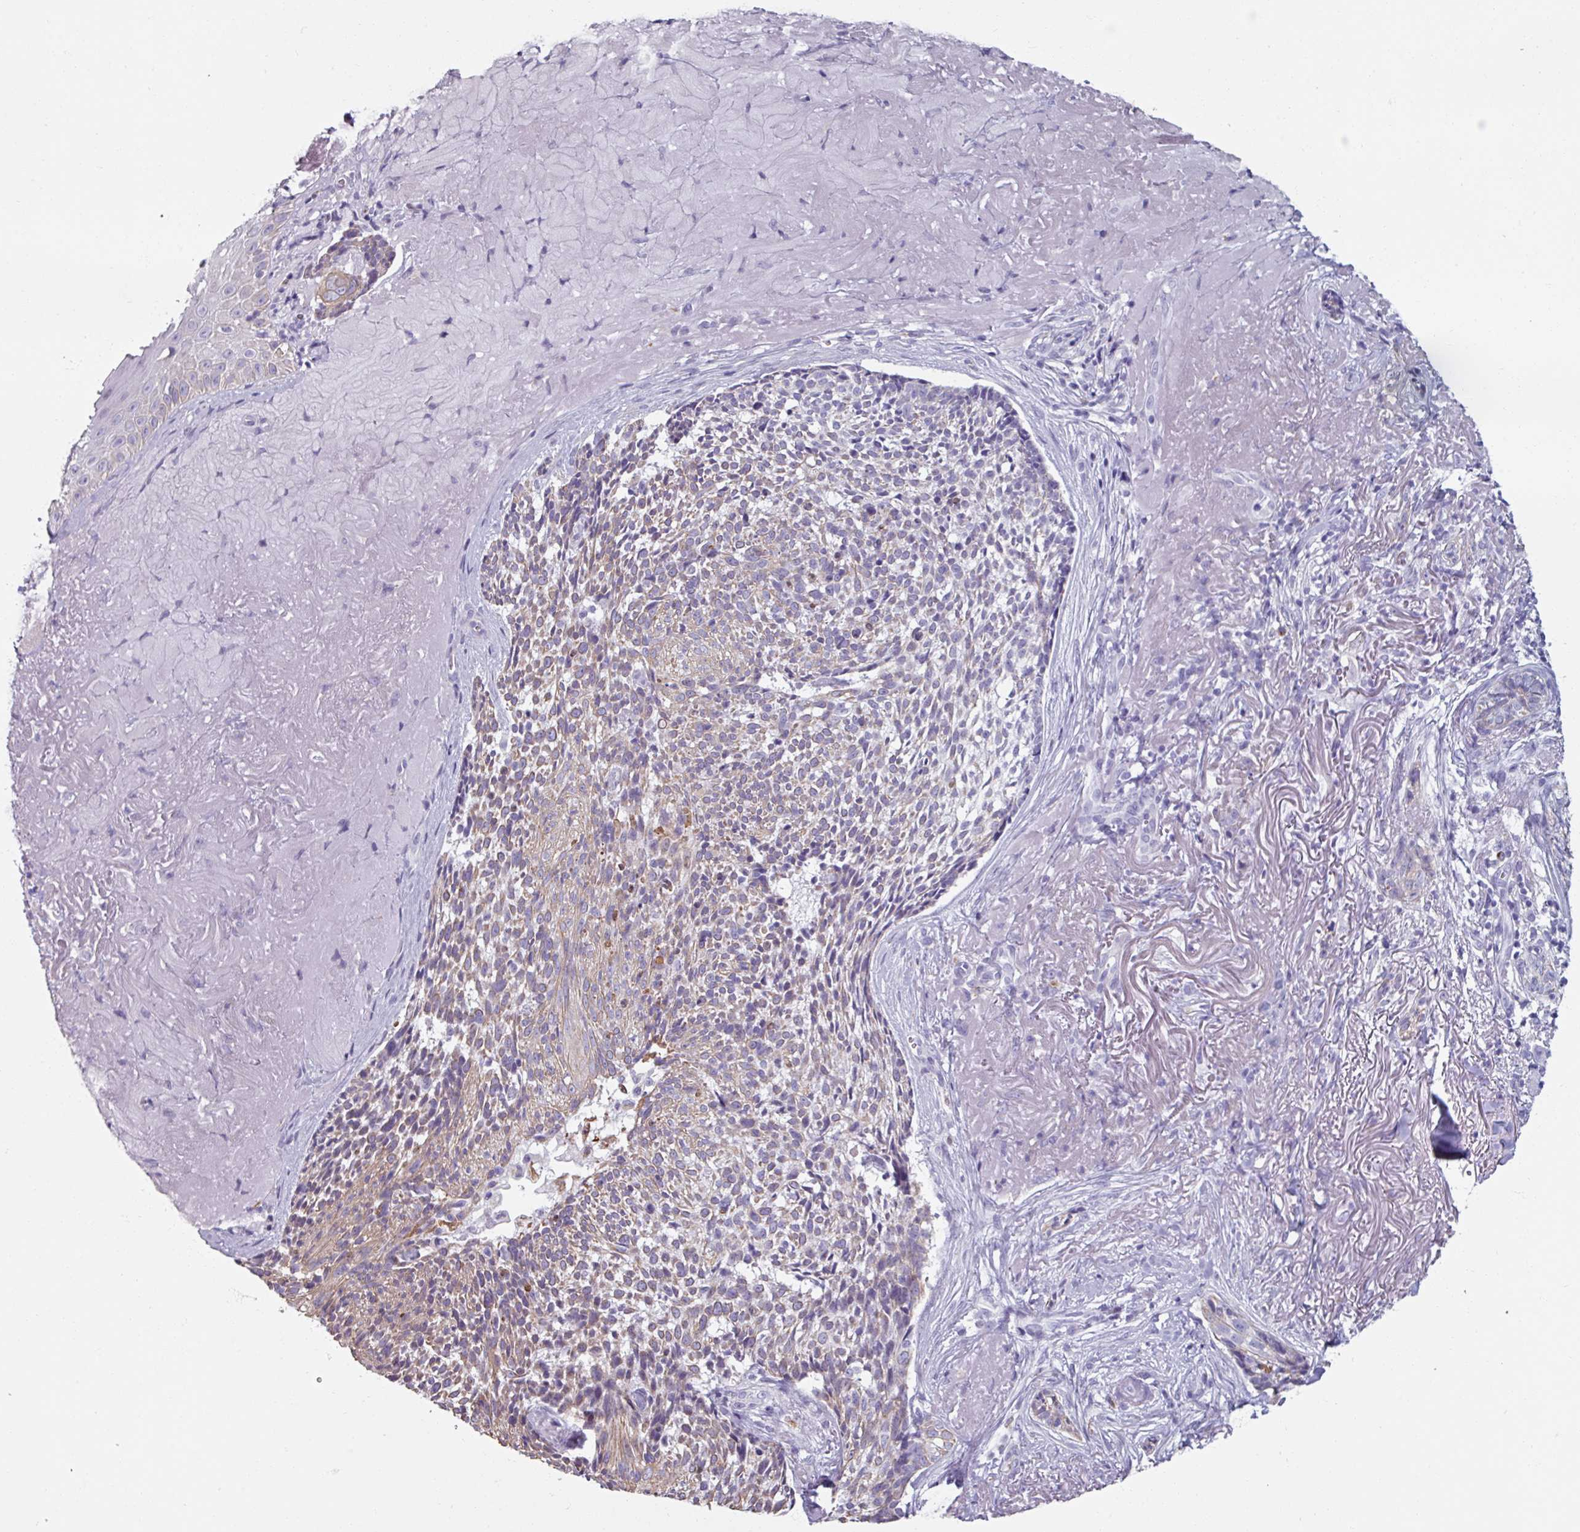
{"staining": {"intensity": "weak", "quantity": "25%-75%", "location": "cytoplasmic/membranous"}, "tissue": "skin cancer", "cell_type": "Tumor cells", "image_type": "cancer", "snomed": [{"axis": "morphology", "description": "Basal cell carcinoma"}, {"axis": "topography", "description": "Skin"}, {"axis": "topography", "description": "Skin of face"}], "caption": "Immunohistochemical staining of skin cancer reveals low levels of weak cytoplasmic/membranous protein expression in approximately 25%-75% of tumor cells.", "gene": "SPESP1", "patient": {"sex": "female", "age": 95}}